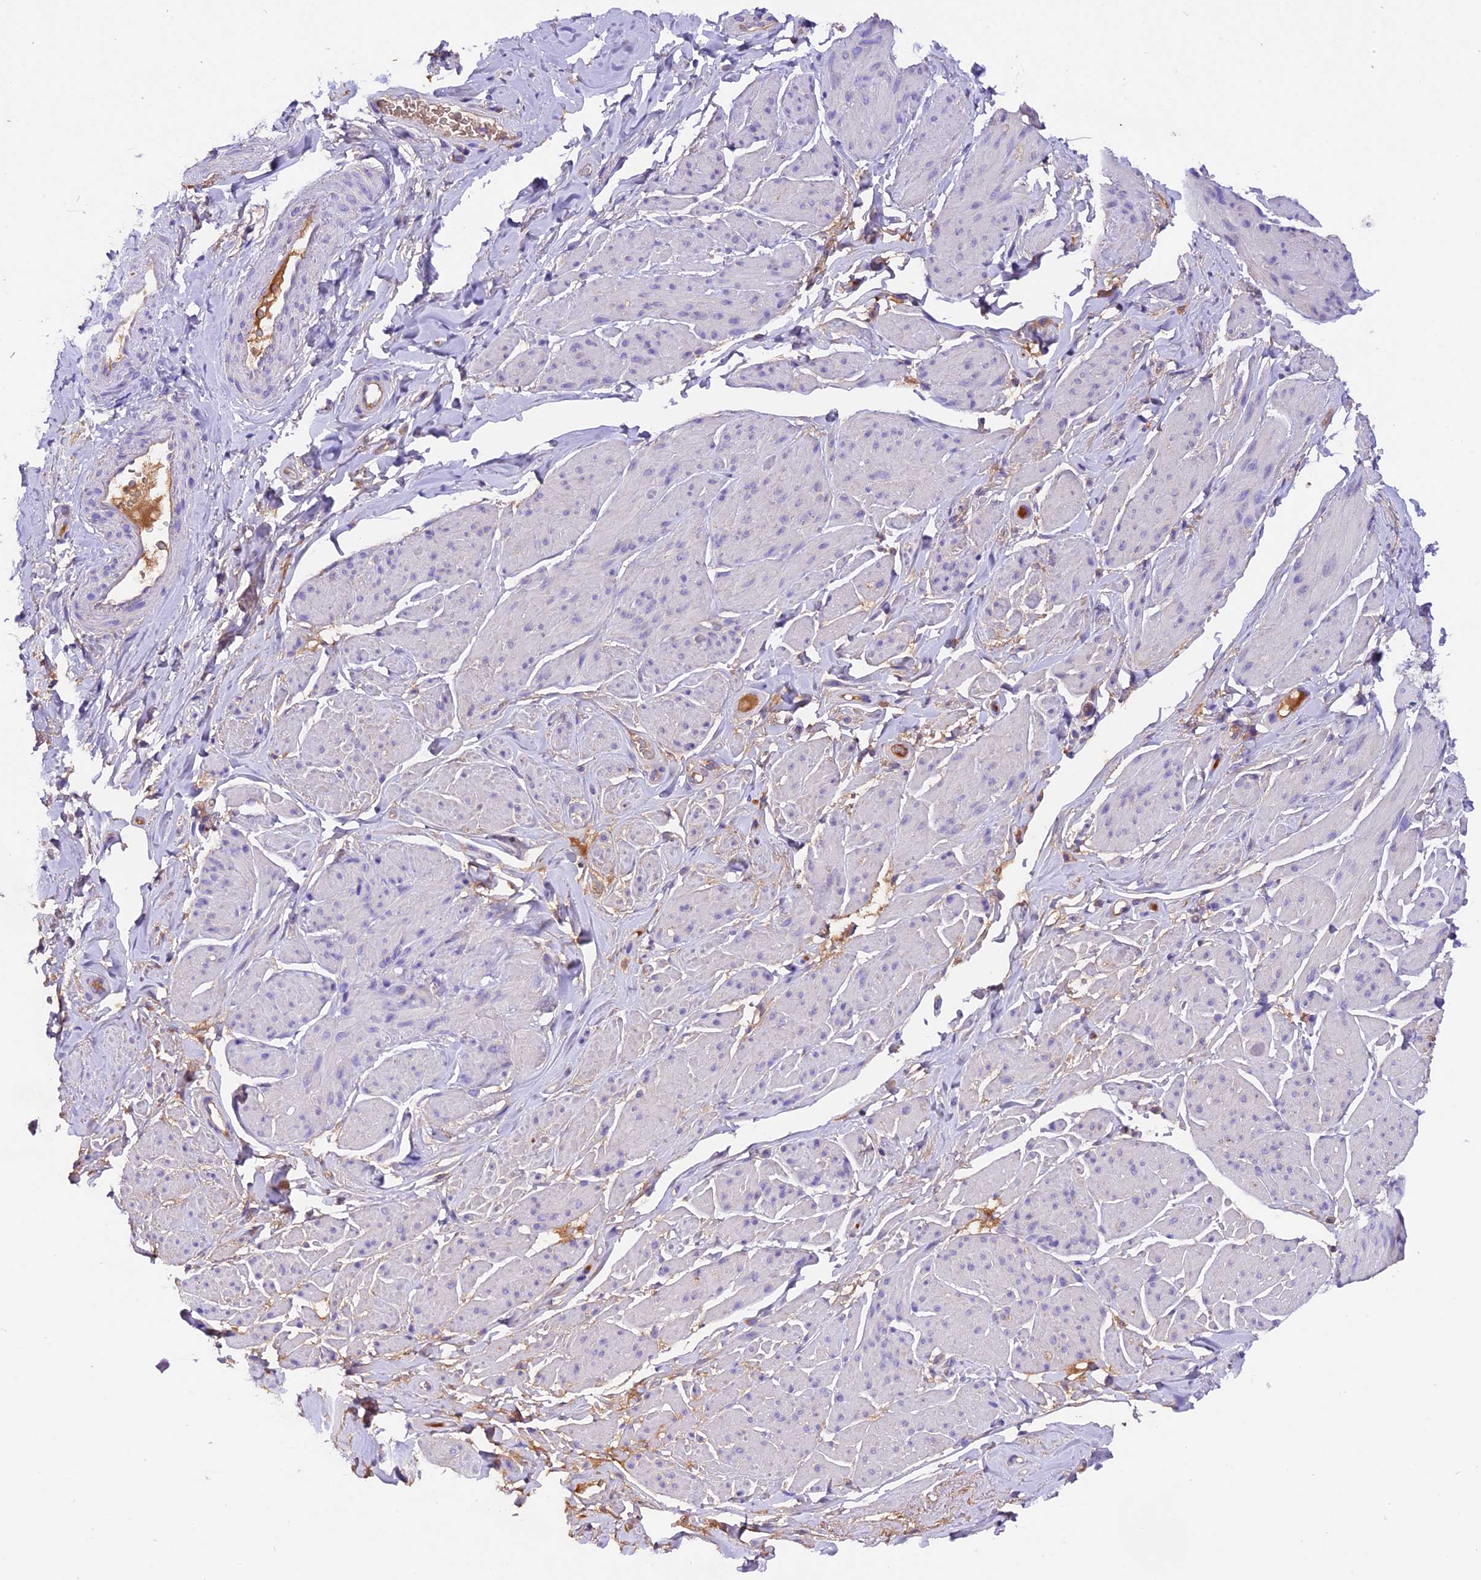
{"staining": {"intensity": "negative", "quantity": "none", "location": "none"}, "tissue": "smooth muscle", "cell_type": "Smooth muscle cells", "image_type": "normal", "snomed": [{"axis": "morphology", "description": "Normal tissue, NOS"}, {"axis": "topography", "description": "Smooth muscle"}, {"axis": "topography", "description": "Peripheral nerve tissue"}], "caption": "Smooth muscle cells show no significant protein staining in normal smooth muscle.", "gene": "SIX5", "patient": {"sex": "male", "age": 69}}